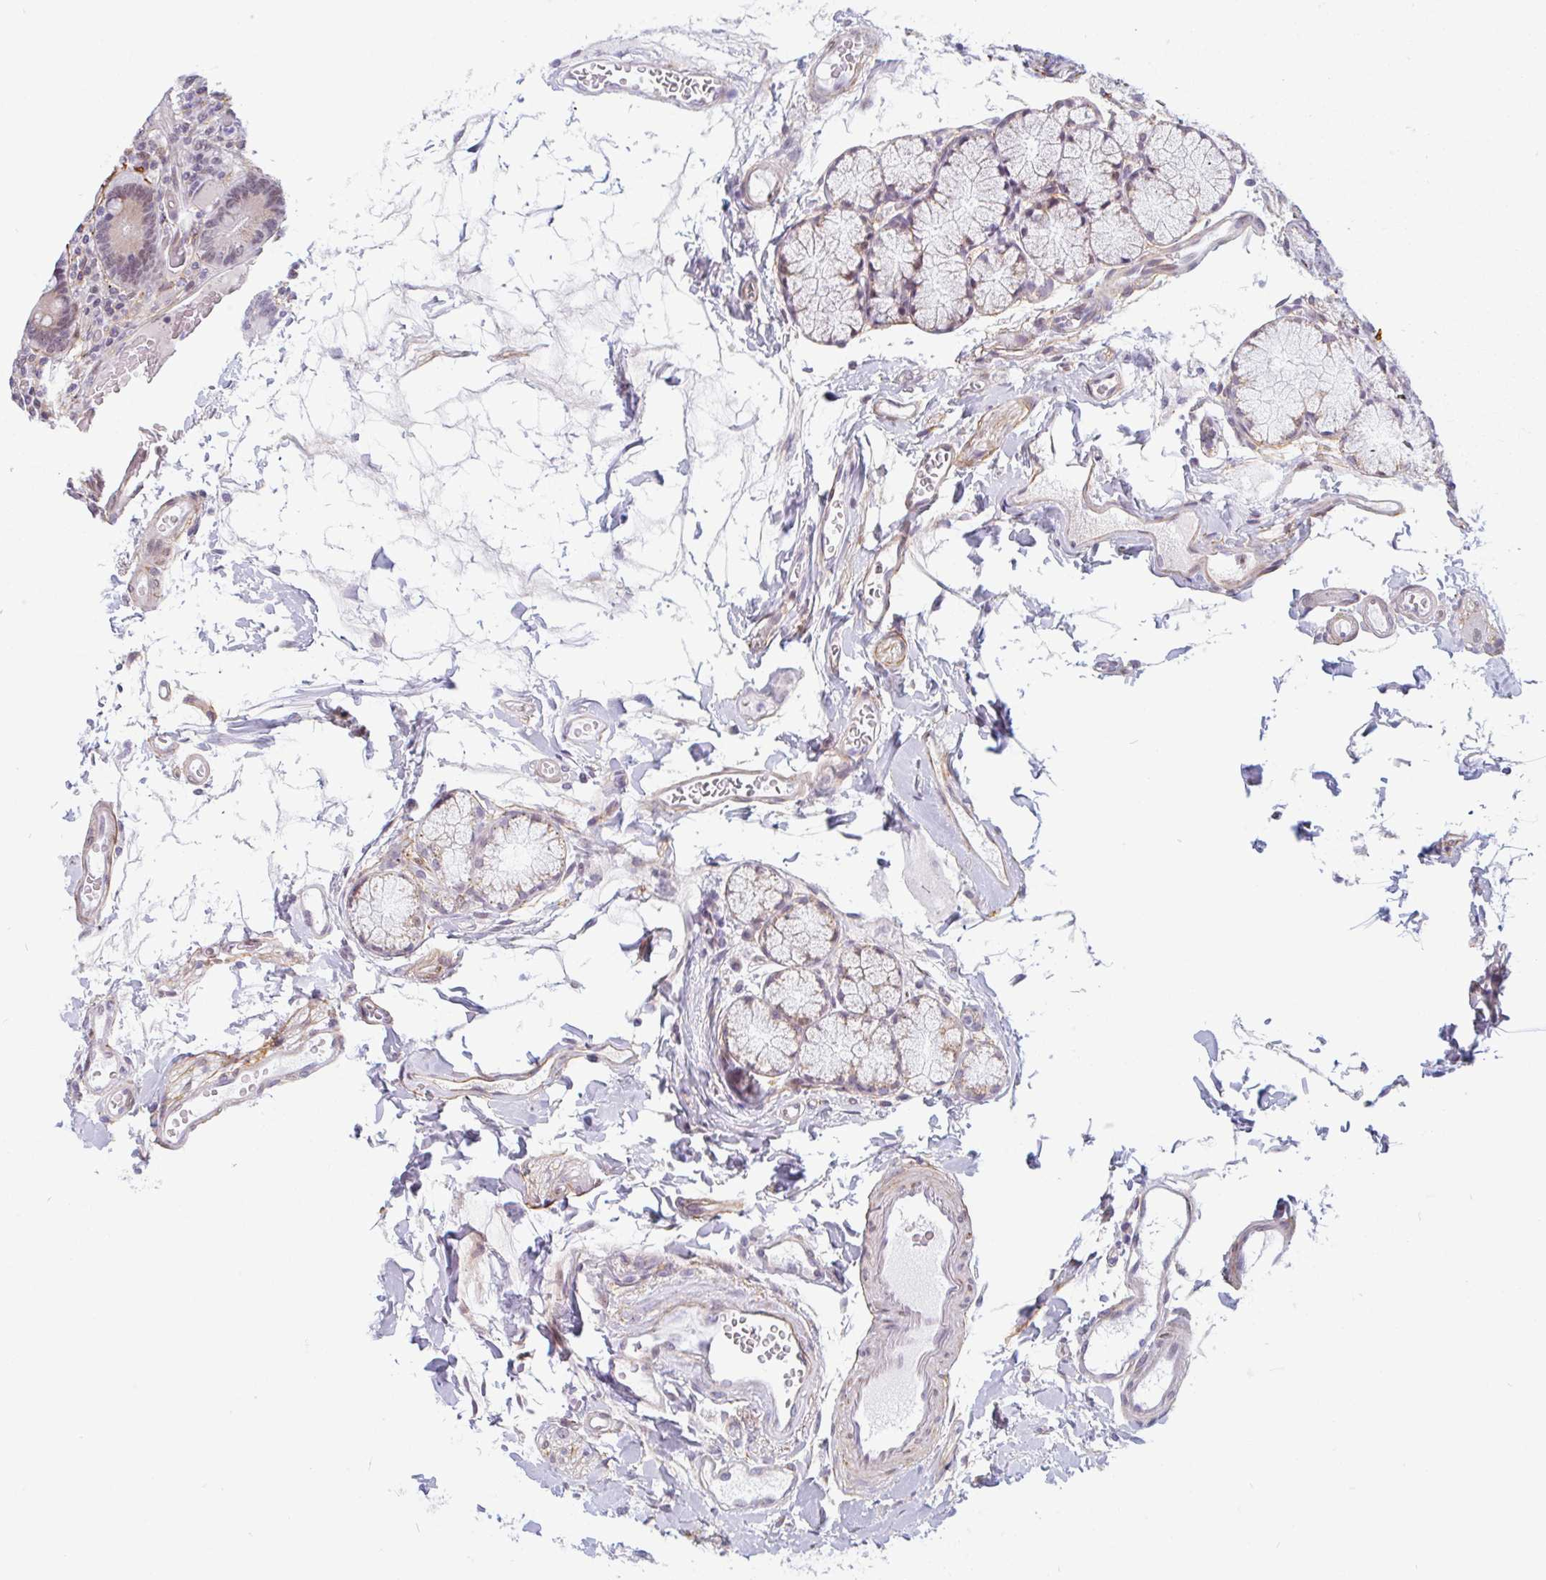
{"staining": {"intensity": "weak", "quantity": "<25%", "location": "cytoplasmic/membranous,nuclear"}, "tissue": "duodenum", "cell_type": "Glandular cells", "image_type": "normal", "snomed": [{"axis": "morphology", "description": "Normal tissue, NOS"}, {"axis": "topography", "description": "Duodenum"}], "caption": "The image reveals no staining of glandular cells in unremarkable duodenum. (Immunohistochemistry (ihc), brightfield microscopy, high magnification).", "gene": "TMEM119", "patient": {"sex": "female", "age": 67}}